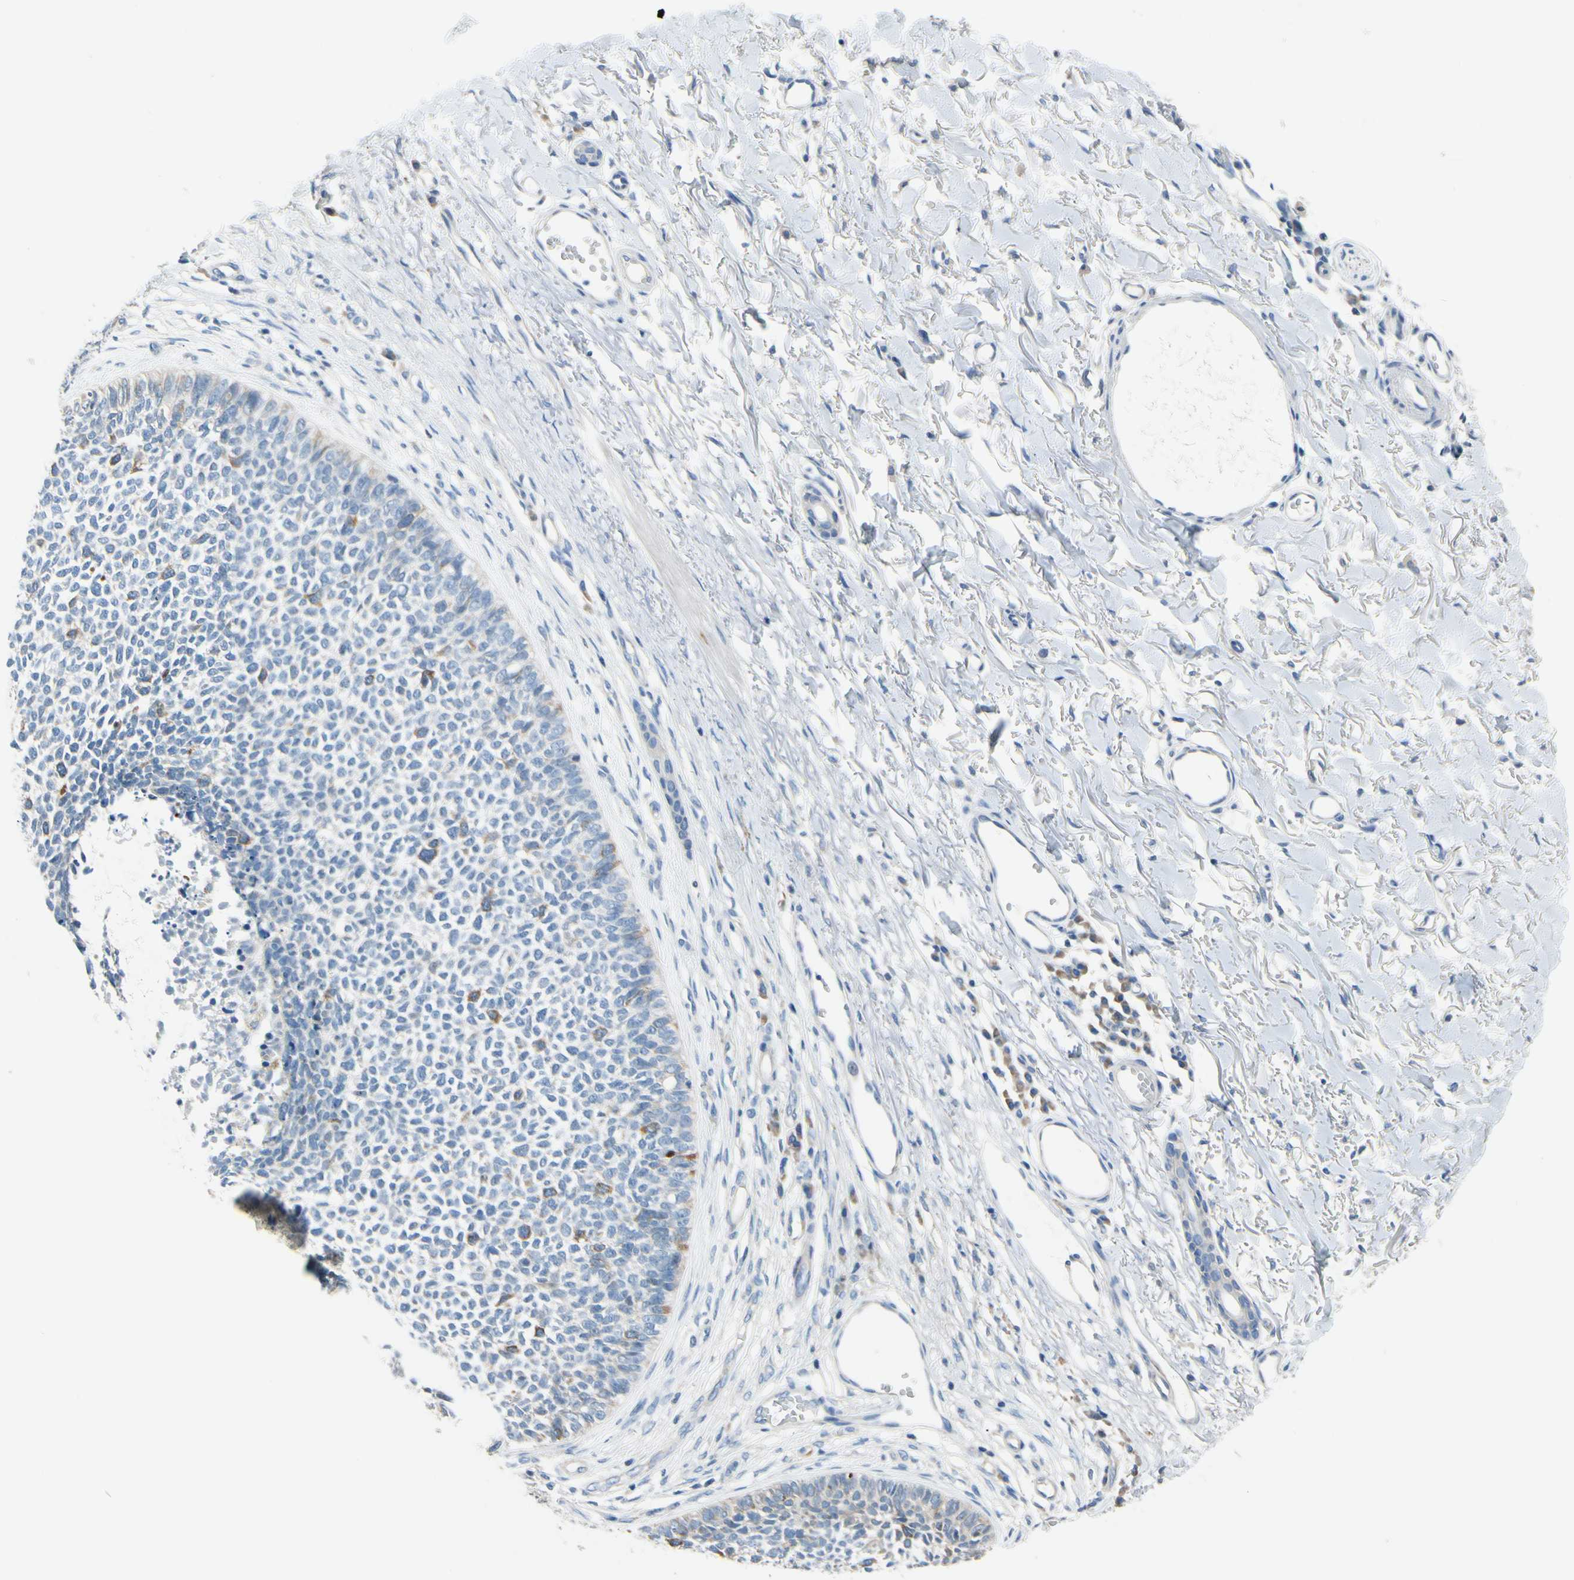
{"staining": {"intensity": "moderate", "quantity": "<25%", "location": "cytoplasmic/membranous"}, "tissue": "skin cancer", "cell_type": "Tumor cells", "image_type": "cancer", "snomed": [{"axis": "morphology", "description": "Basal cell carcinoma"}, {"axis": "topography", "description": "Skin"}], "caption": "Brown immunohistochemical staining in skin cancer exhibits moderate cytoplasmic/membranous staining in about <25% of tumor cells. (DAB = brown stain, brightfield microscopy at high magnification).", "gene": "CKAP2", "patient": {"sex": "female", "age": 84}}